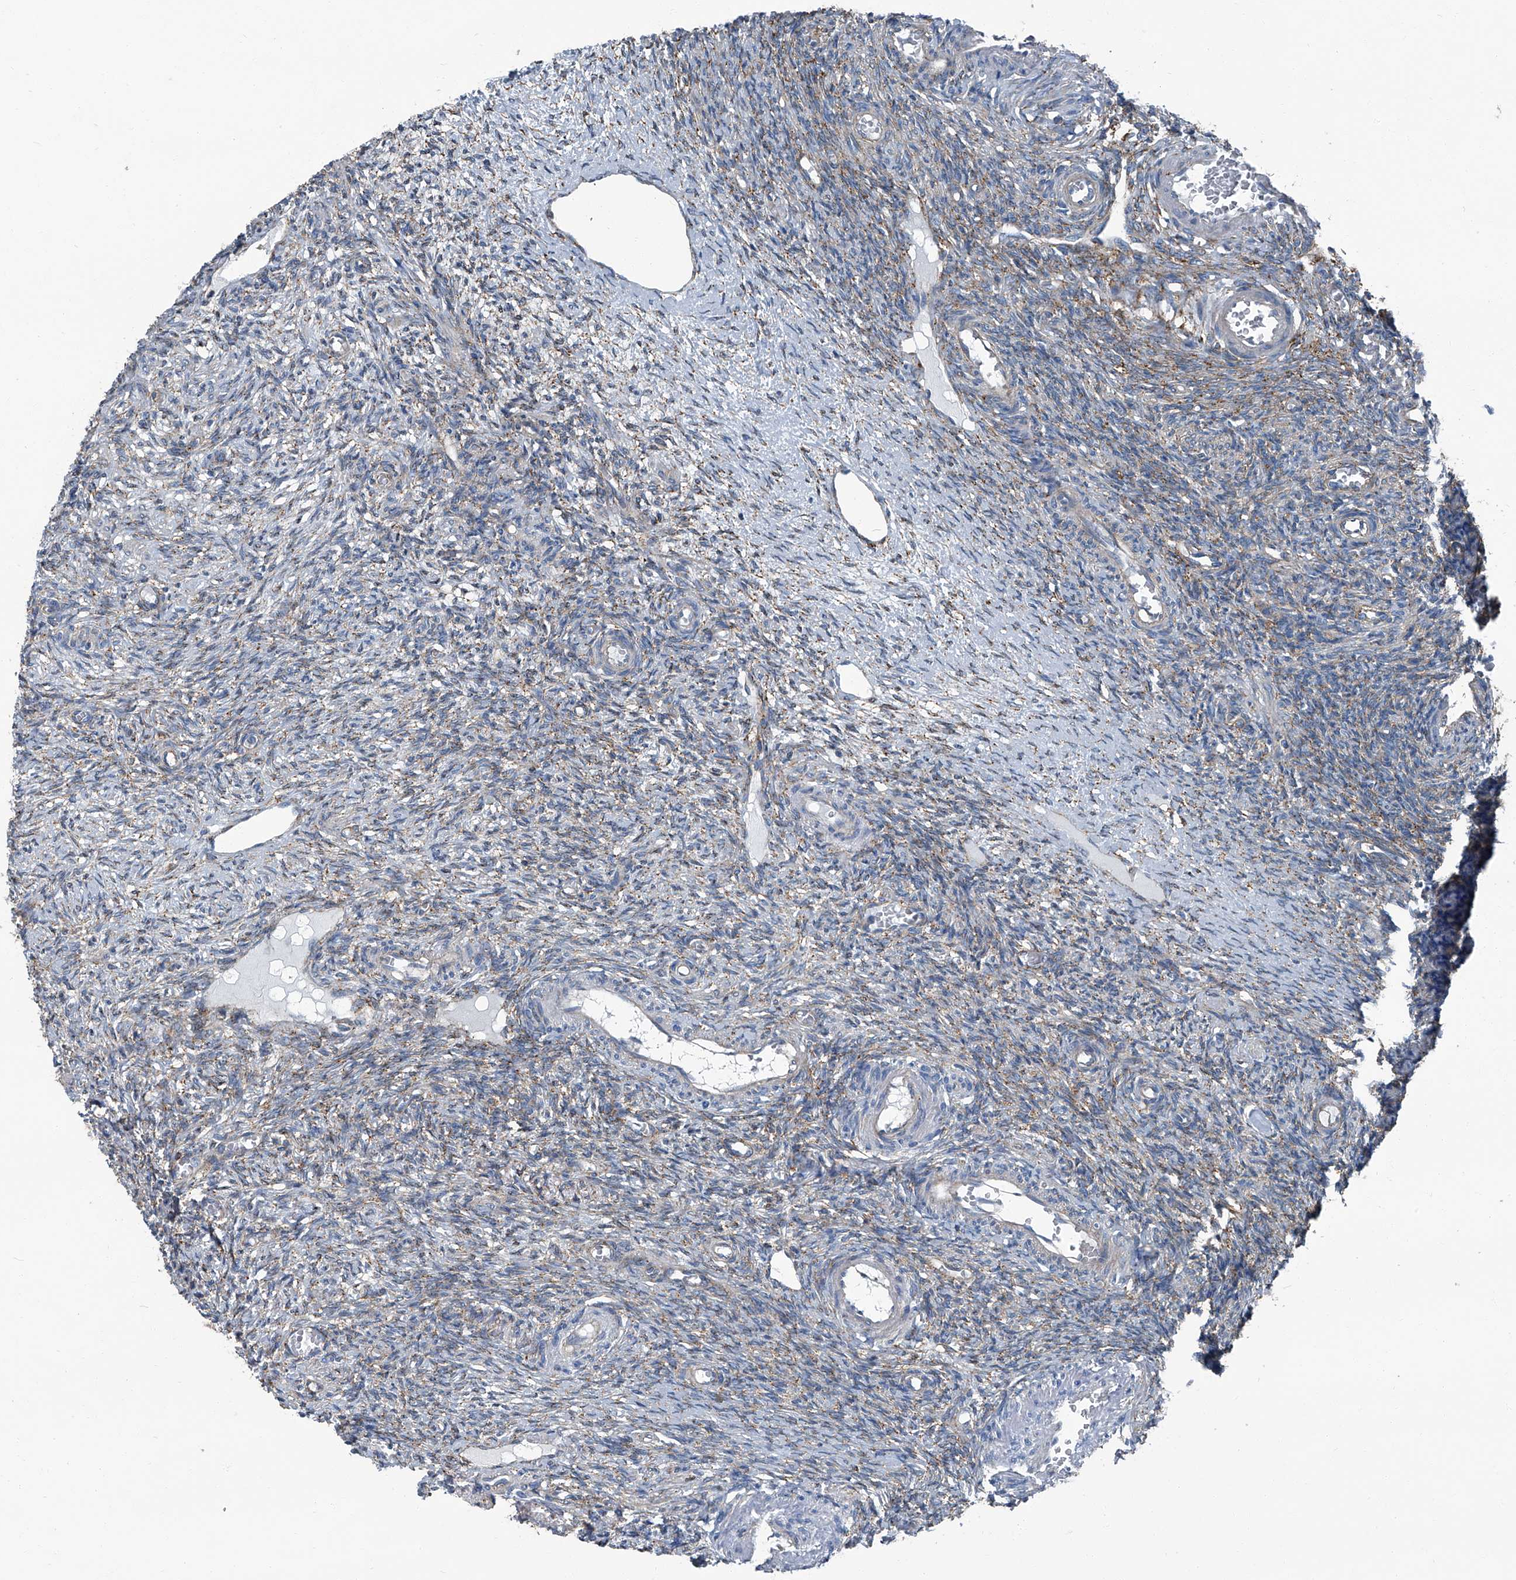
{"staining": {"intensity": "weak", "quantity": "<25%", "location": "cytoplasmic/membranous"}, "tissue": "ovary", "cell_type": "Ovarian stroma cells", "image_type": "normal", "snomed": [{"axis": "morphology", "description": "Normal tissue, NOS"}, {"axis": "topography", "description": "Ovary"}], "caption": "This is a histopathology image of immunohistochemistry staining of benign ovary, which shows no positivity in ovarian stroma cells.", "gene": "SEPTIN7", "patient": {"sex": "female", "age": 27}}